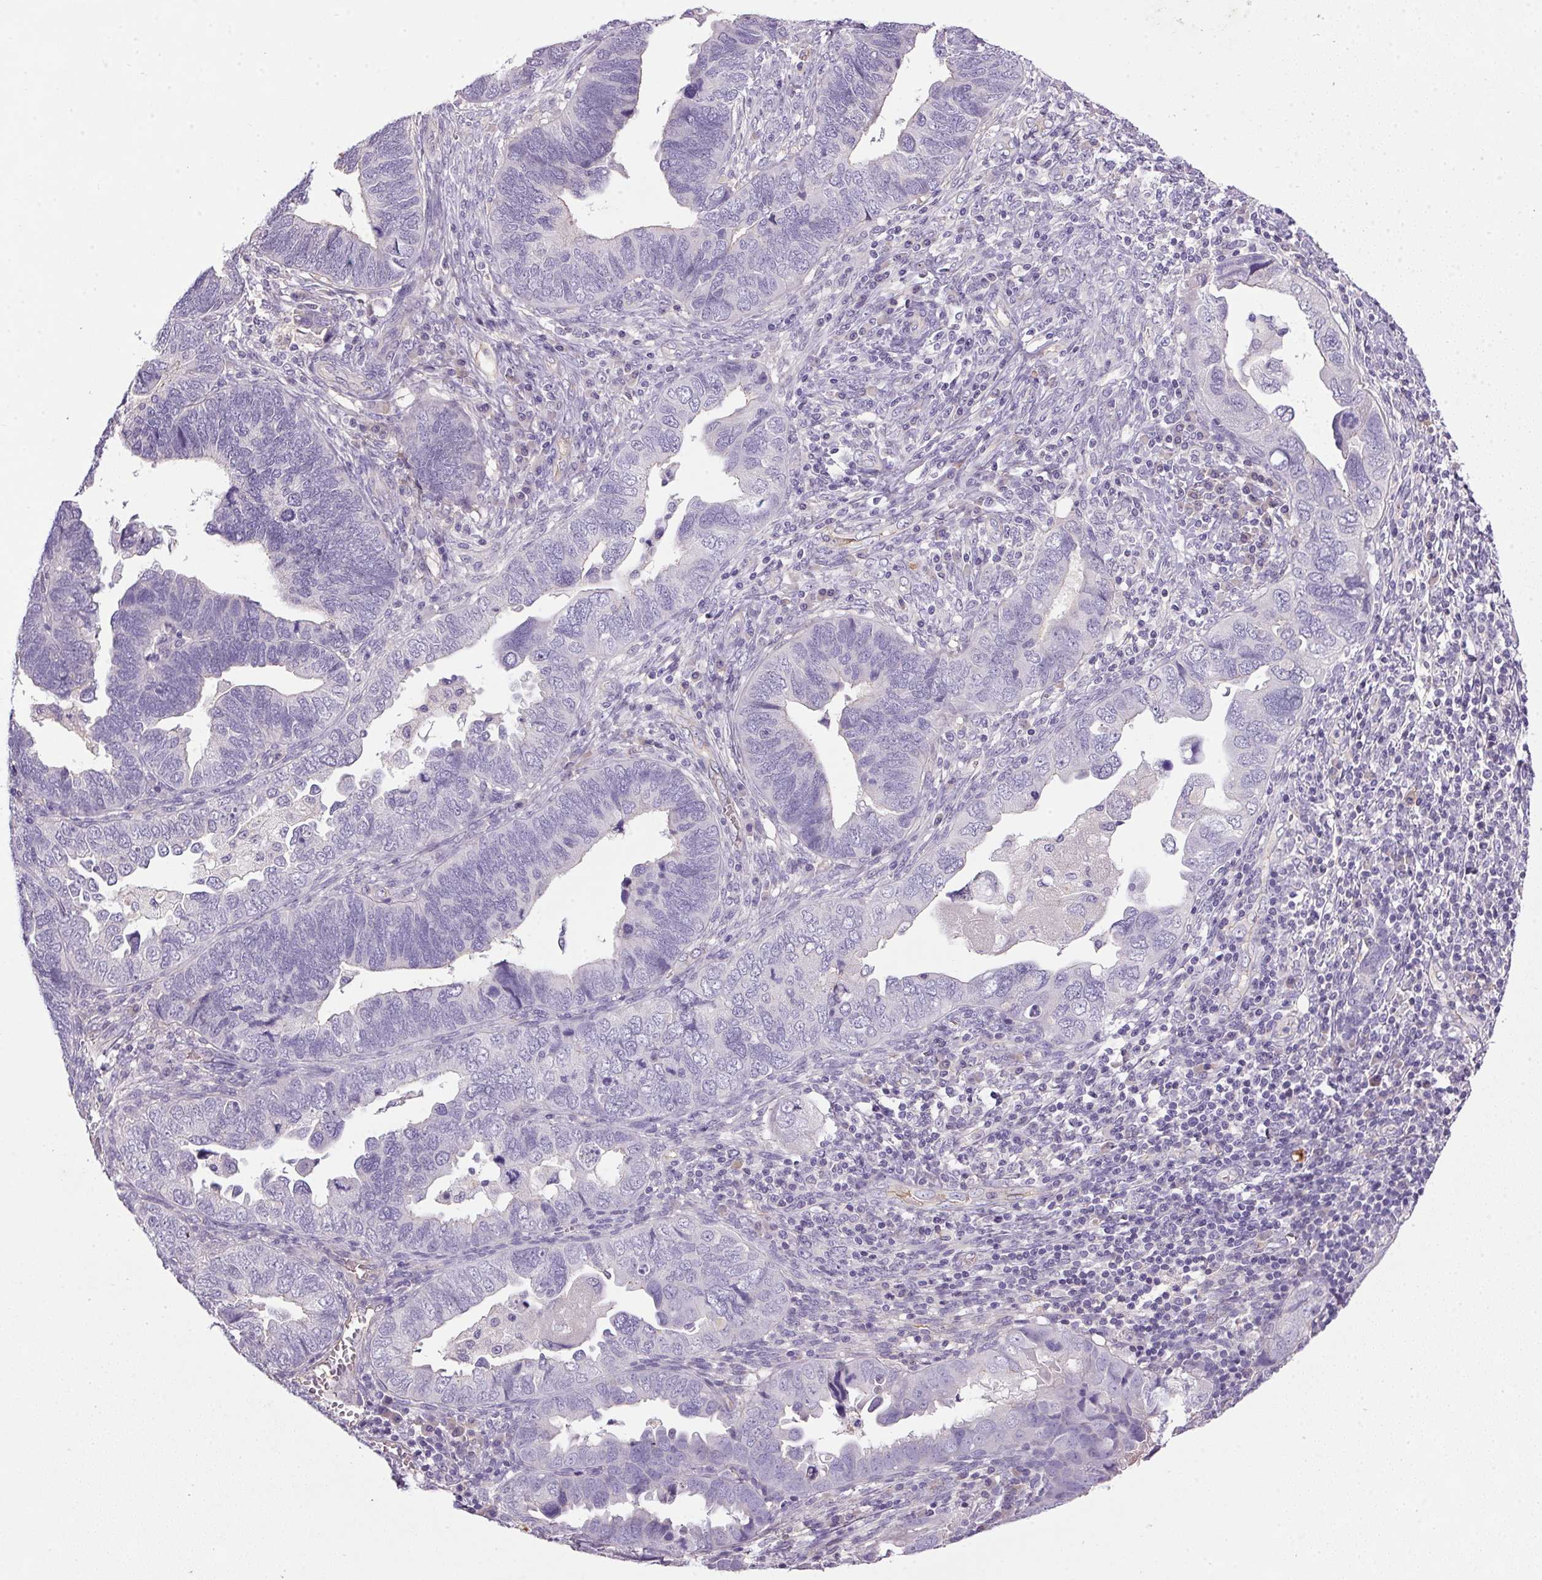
{"staining": {"intensity": "negative", "quantity": "none", "location": "none"}, "tissue": "endometrial cancer", "cell_type": "Tumor cells", "image_type": "cancer", "snomed": [{"axis": "morphology", "description": "Adenocarcinoma, NOS"}, {"axis": "topography", "description": "Endometrium"}], "caption": "Immunohistochemical staining of endometrial cancer (adenocarcinoma) demonstrates no significant staining in tumor cells.", "gene": "APOC4", "patient": {"sex": "female", "age": 79}}